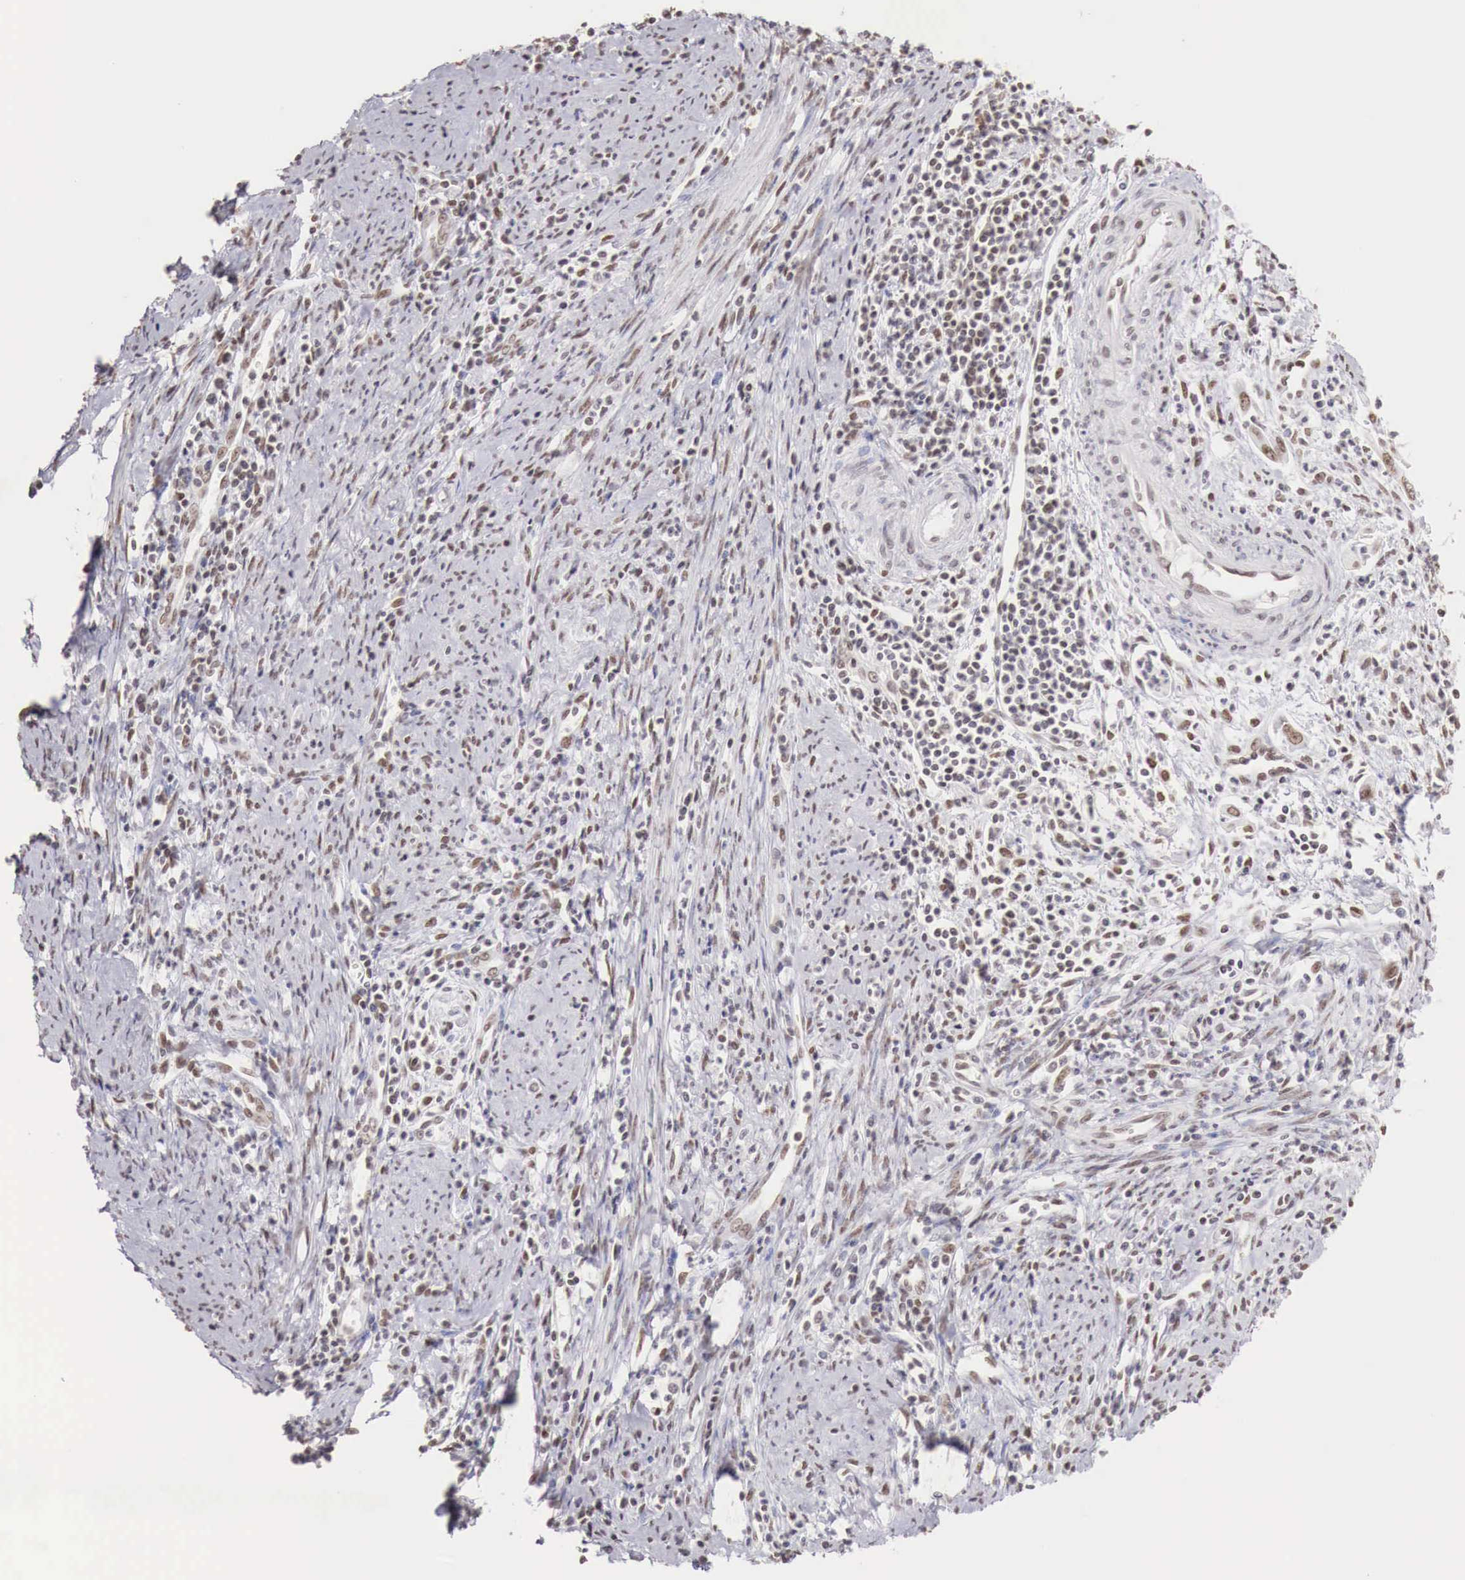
{"staining": {"intensity": "moderate", "quantity": "25%-75%", "location": "nuclear"}, "tissue": "cervical cancer", "cell_type": "Tumor cells", "image_type": "cancer", "snomed": [{"axis": "morphology", "description": "Normal tissue, NOS"}, {"axis": "morphology", "description": "Adenocarcinoma, NOS"}, {"axis": "topography", "description": "Cervix"}], "caption": "Protein staining displays moderate nuclear staining in approximately 25%-75% of tumor cells in cervical cancer.", "gene": "PHF14", "patient": {"sex": "female", "age": 34}}